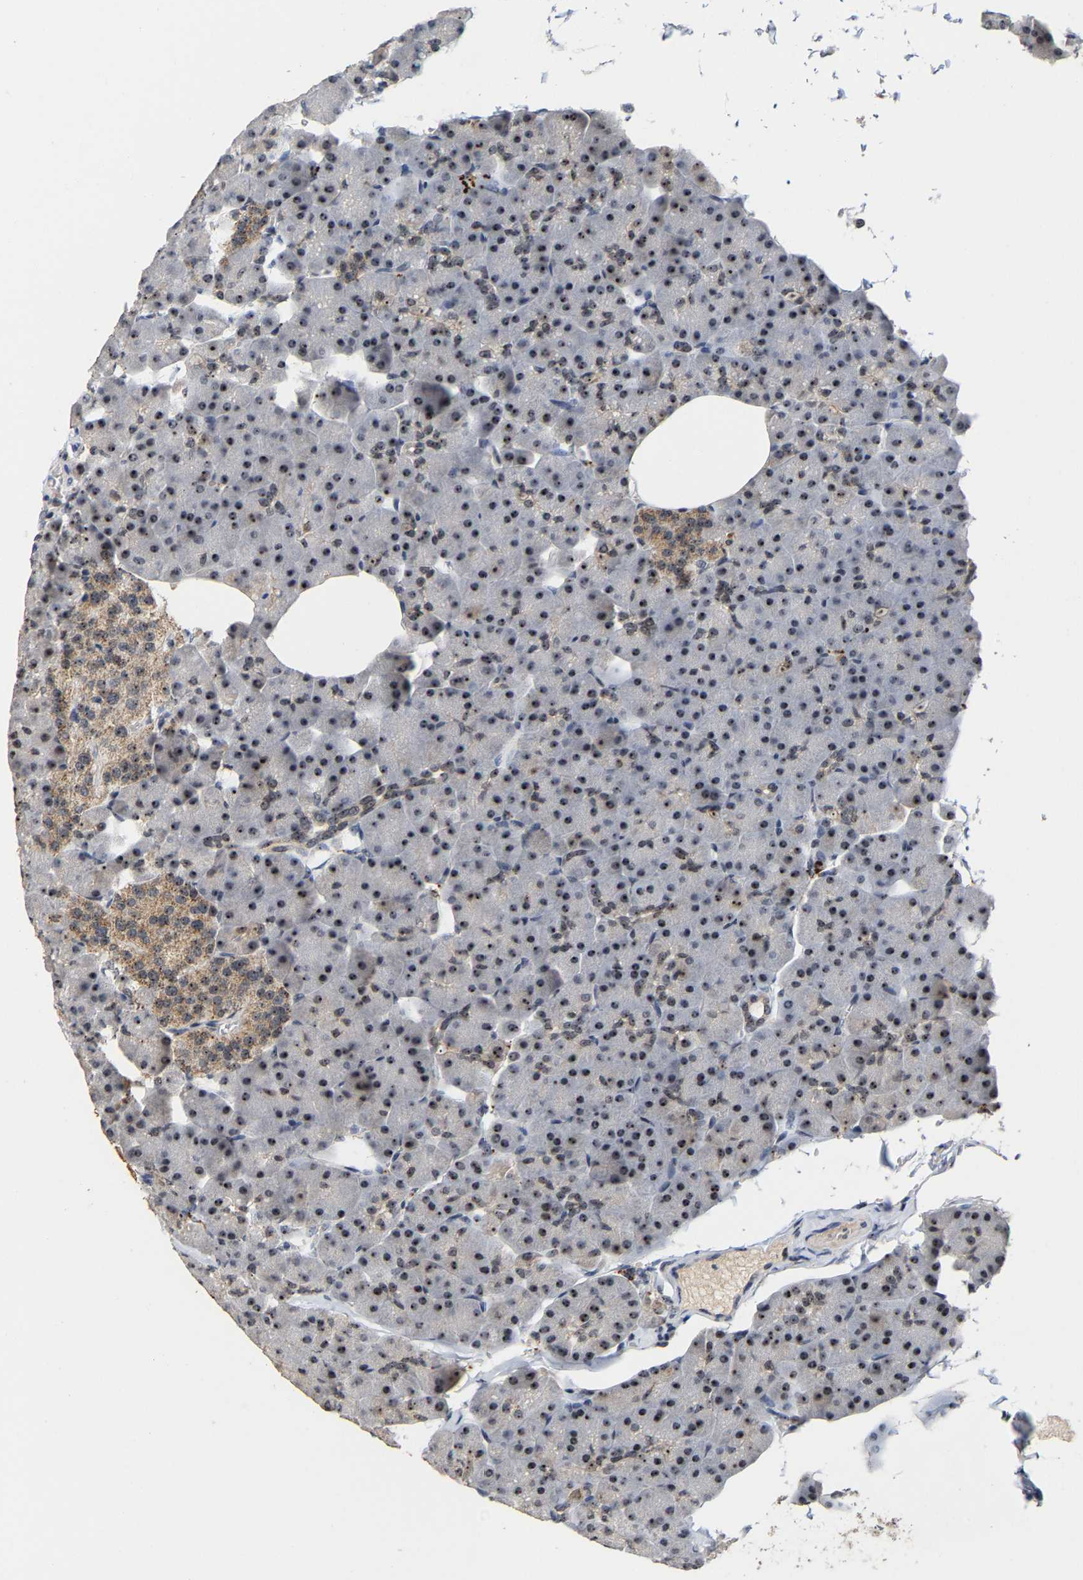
{"staining": {"intensity": "strong", "quantity": "25%-75%", "location": "nuclear"}, "tissue": "pancreas", "cell_type": "Exocrine glandular cells", "image_type": "normal", "snomed": [{"axis": "morphology", "description": "Normal tissue, NOS"}, {"axis": "topography", "description": "Pancreas"}], "caption": "Exocrine glandular cells display strong nuclear positivity in about 25%-75% of cells in benign pancreas.", "gene": "NOP58", "patient": {"sex": "male", "age": 35}}